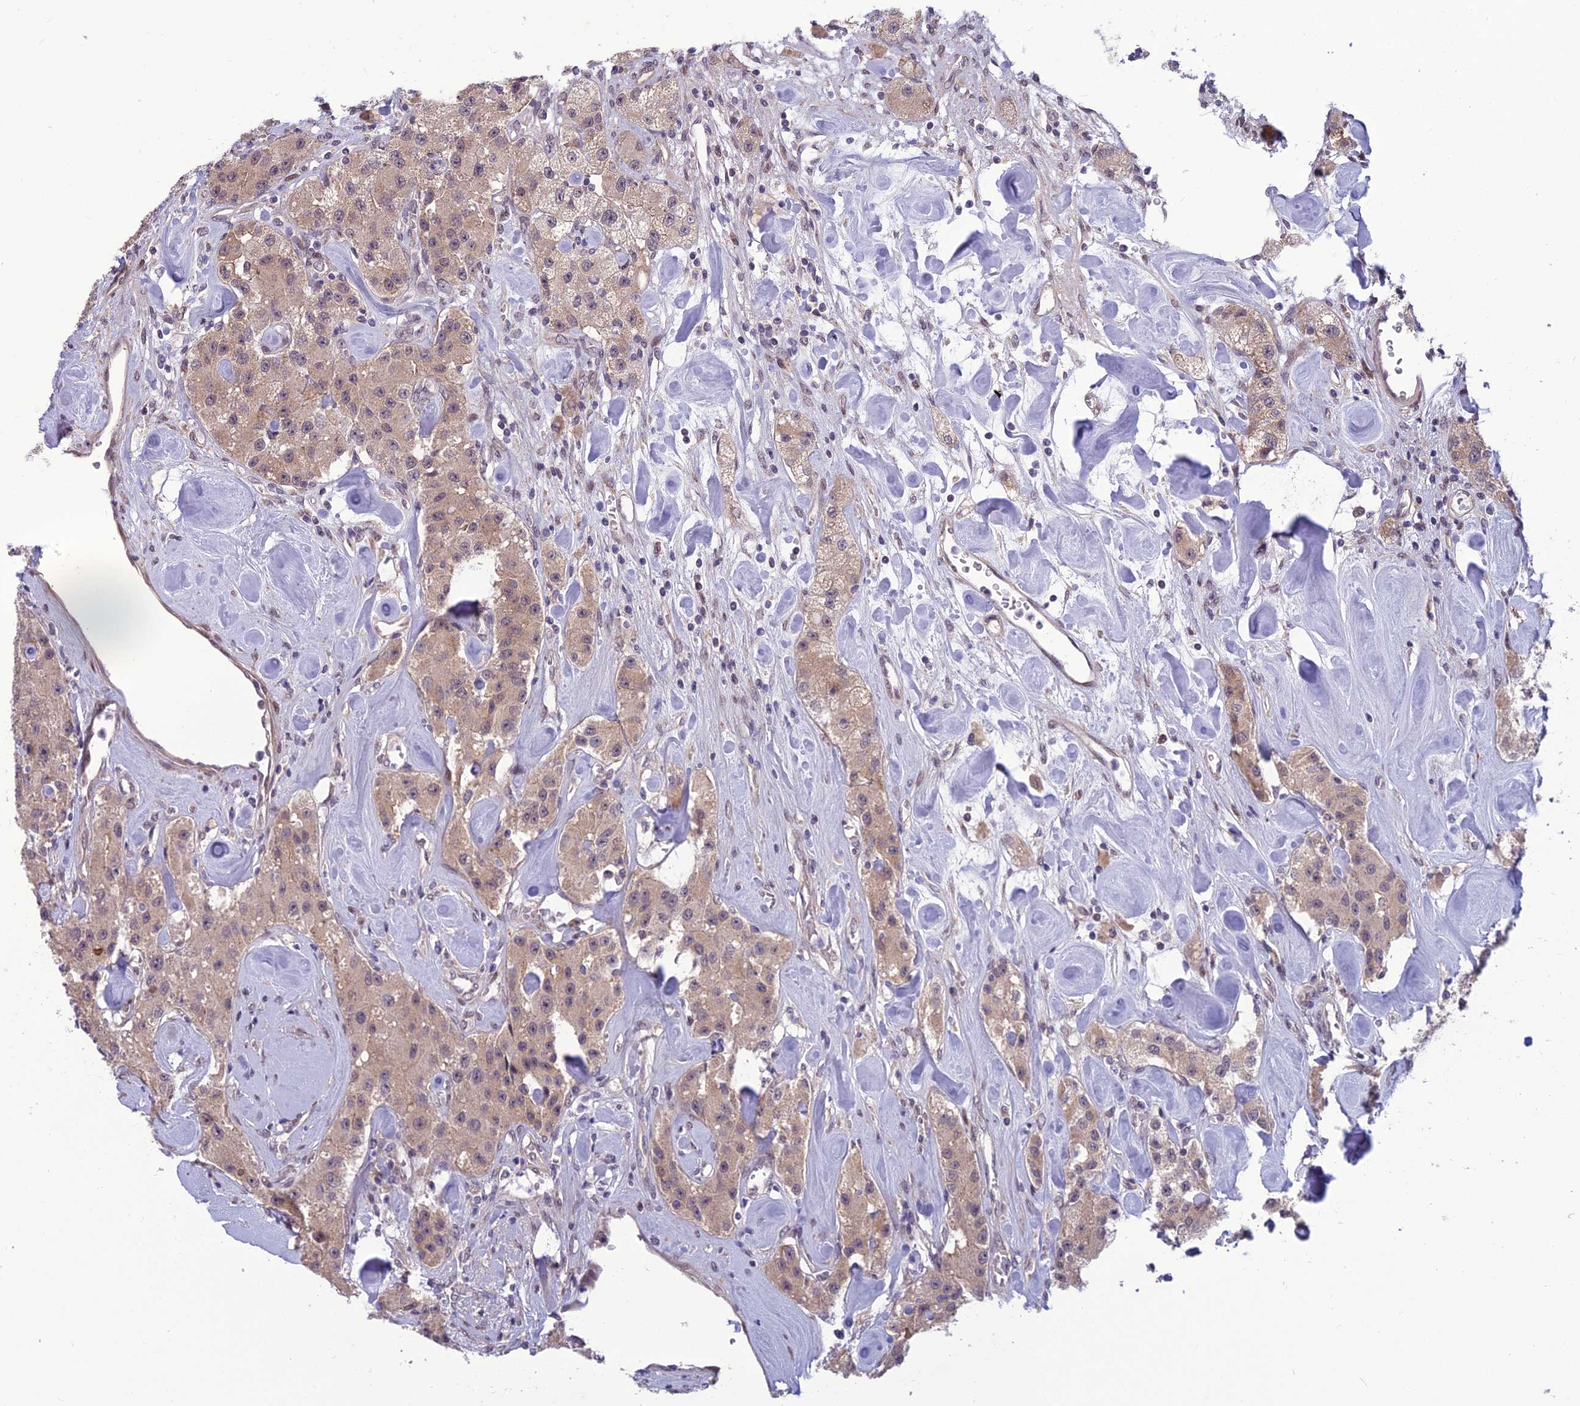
{"staining": {"intensity": "weak", "quantity": ">75%", "location": "cytoplasmic/membranous"}, "tissue": "carcinoid", "cell_type": "Tumor cells", "image_type": "cancer", "snomed": [{"axis": "morphology", "description": "Carcinoid, malignant, NOS"}, {"axis": "topography", "description": "Pancreas"}], "caption": "Malignant carcinoid stained with a protein marker reveals weak staining in tumor cells.", "gene": "FBRS", "patient": {"sex": "male", "age": 41}}